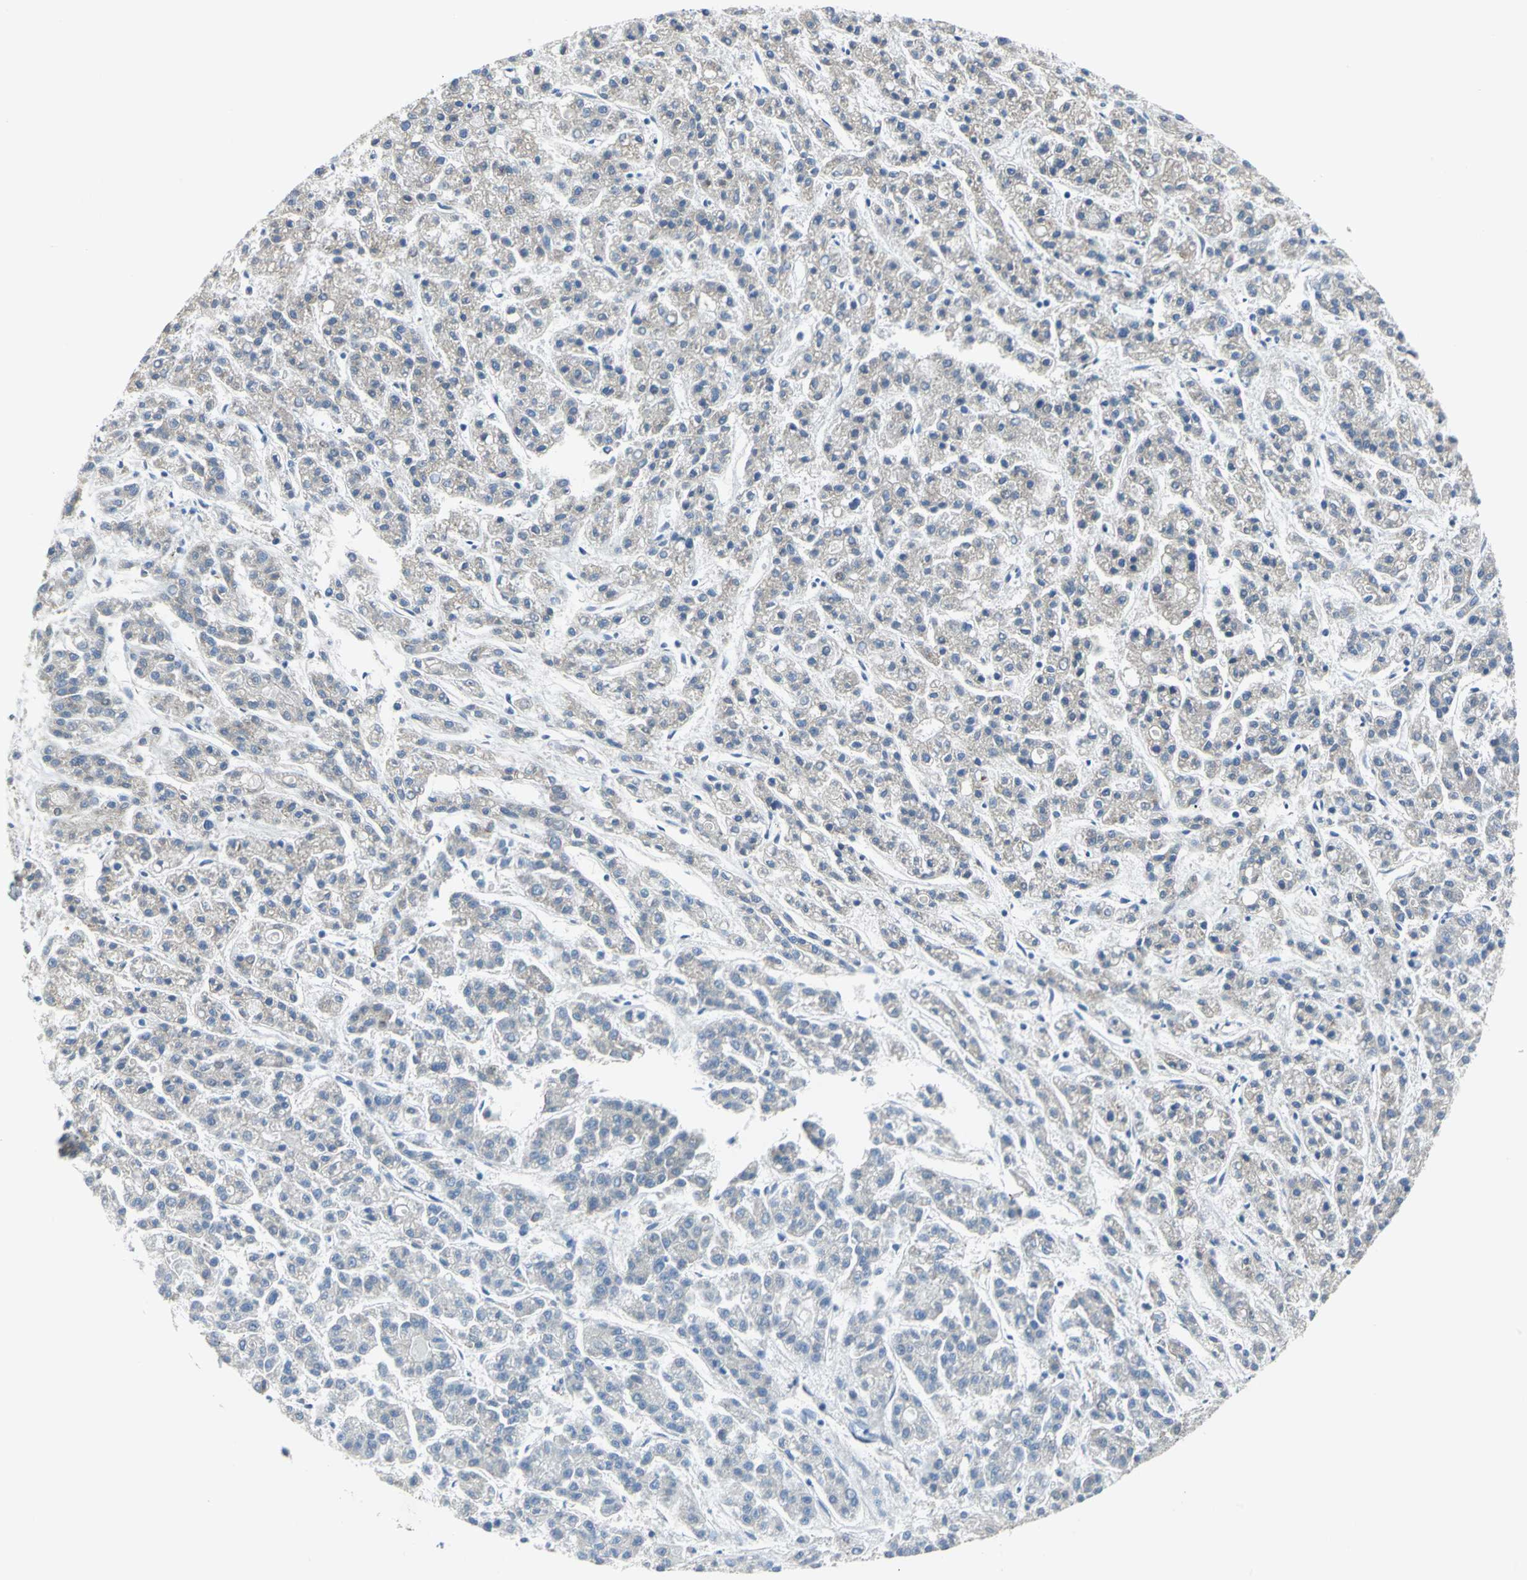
{"staining": {"intensity": "weak", "quantity": "25%-75%", "location": "cytoplasmic/membranous"}, "tissue": "liver cancer", "cell_type": "Tumor cells", "image_type": "cancer", "snomed": [{"axis": "morphology", "description": "Carcinoma, Hepatocellular, NOS"}, {"axis": "topography", "description": "Liver"}], "caption": "Tumor cells show weak cytoplasmic/membranous staining in about 25%-75% of cells in liver cancer (hepatocellular carcinoma). (Stains: DAB (3,3'-diaminobenzidine) in brown, nuclei in blue, Microscopy: brightfield microscopy at high magnification).", "gene": "TRIM25", "patient": {"sex": "male", "age": 70}}